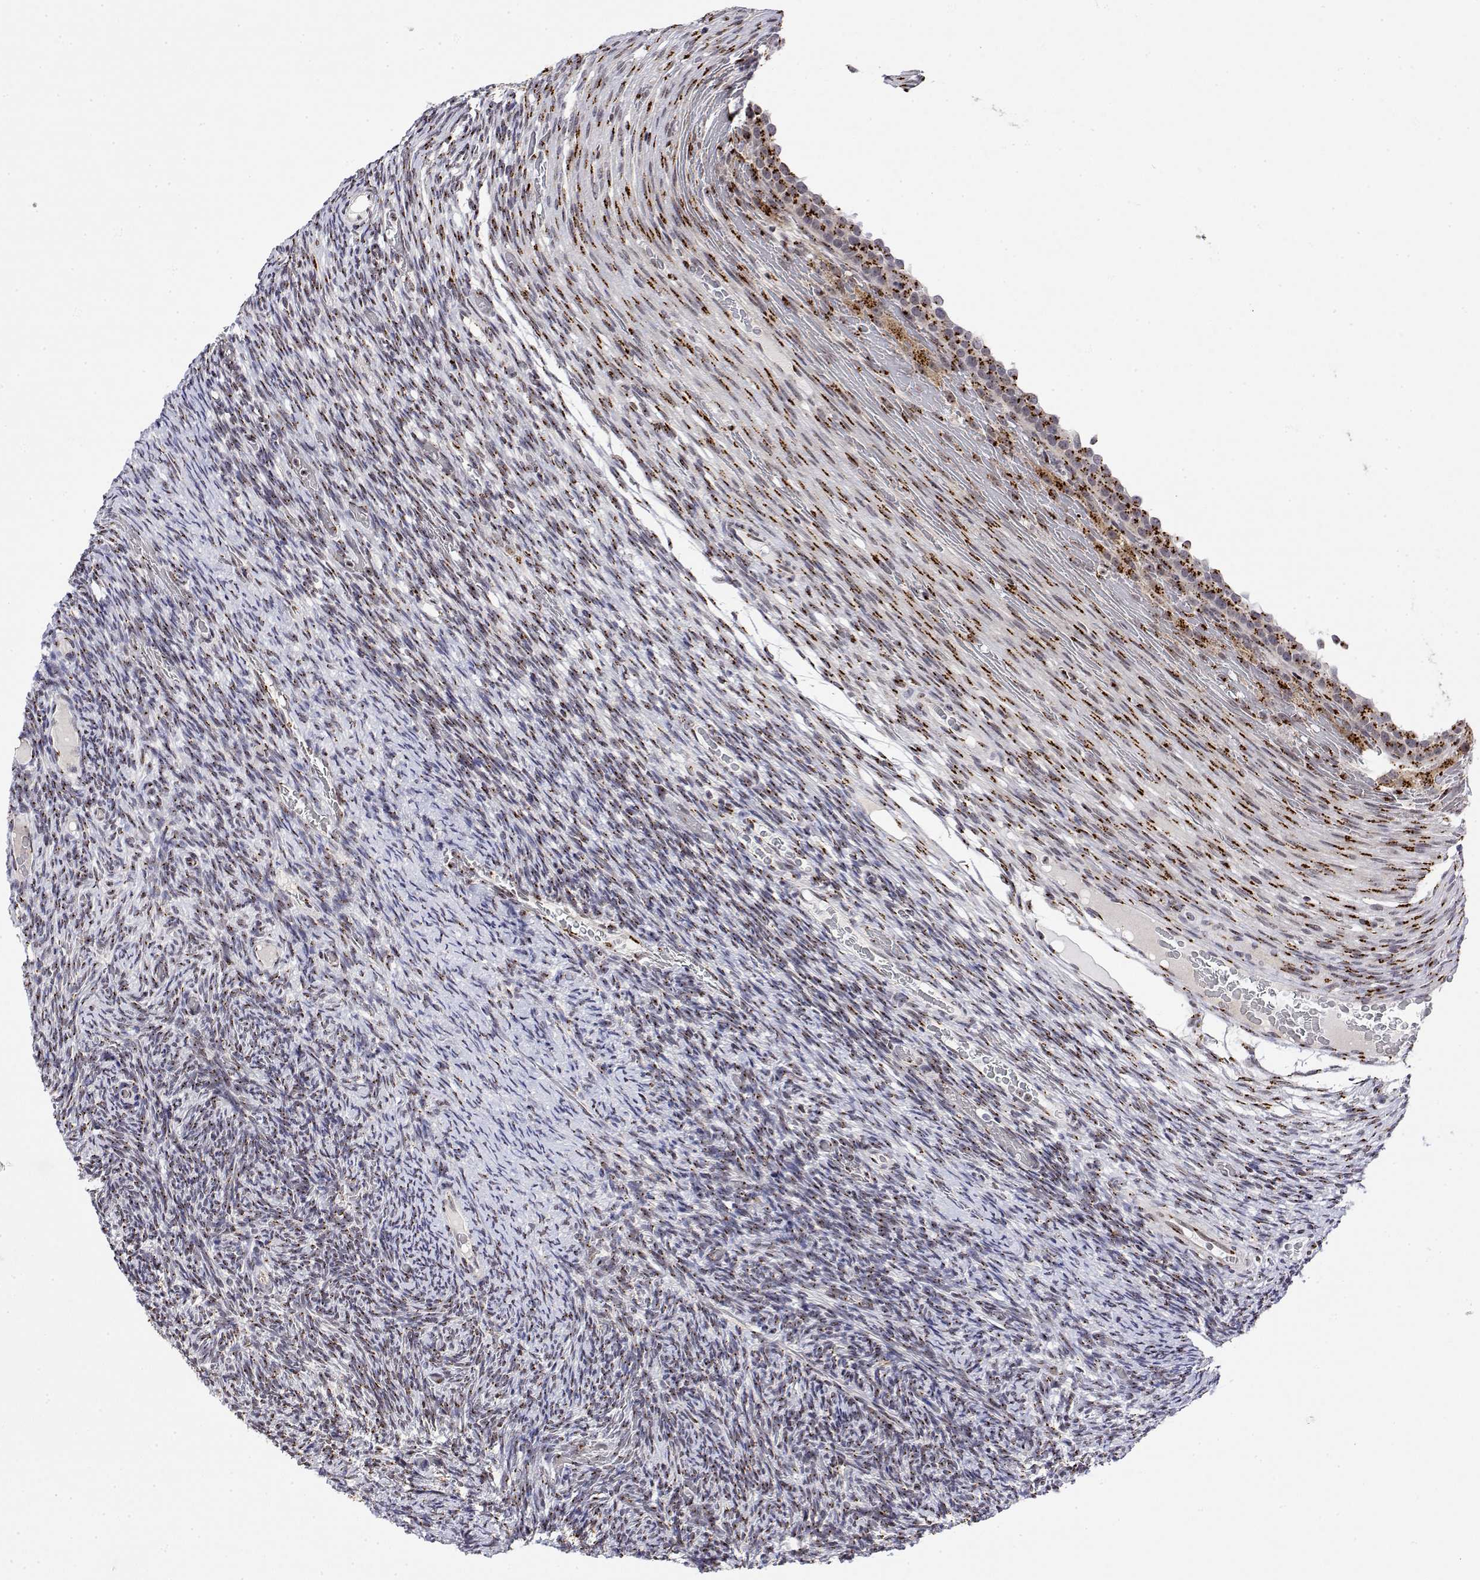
{"staining": {"intensity": "strong", "quantity": "25%-75%", "location": "cytoplasmic/membranous"}, "tissue": "ovary", "cell_type": "Follicle cells", "image_type": "normal", "snomed": [{"axis": "morphology", "description": "Normal tissue, NOS"}, {"axis": "topography", "description": "Ovary"}], "caption": "This is a micrograph of immunohistochemistry staining of benign ovary, which shows strong staining in the cytoplasmic/membranous of follicle cells.", "gene": "YIPF3", "patient": {"sex": "female", "age": 34}}